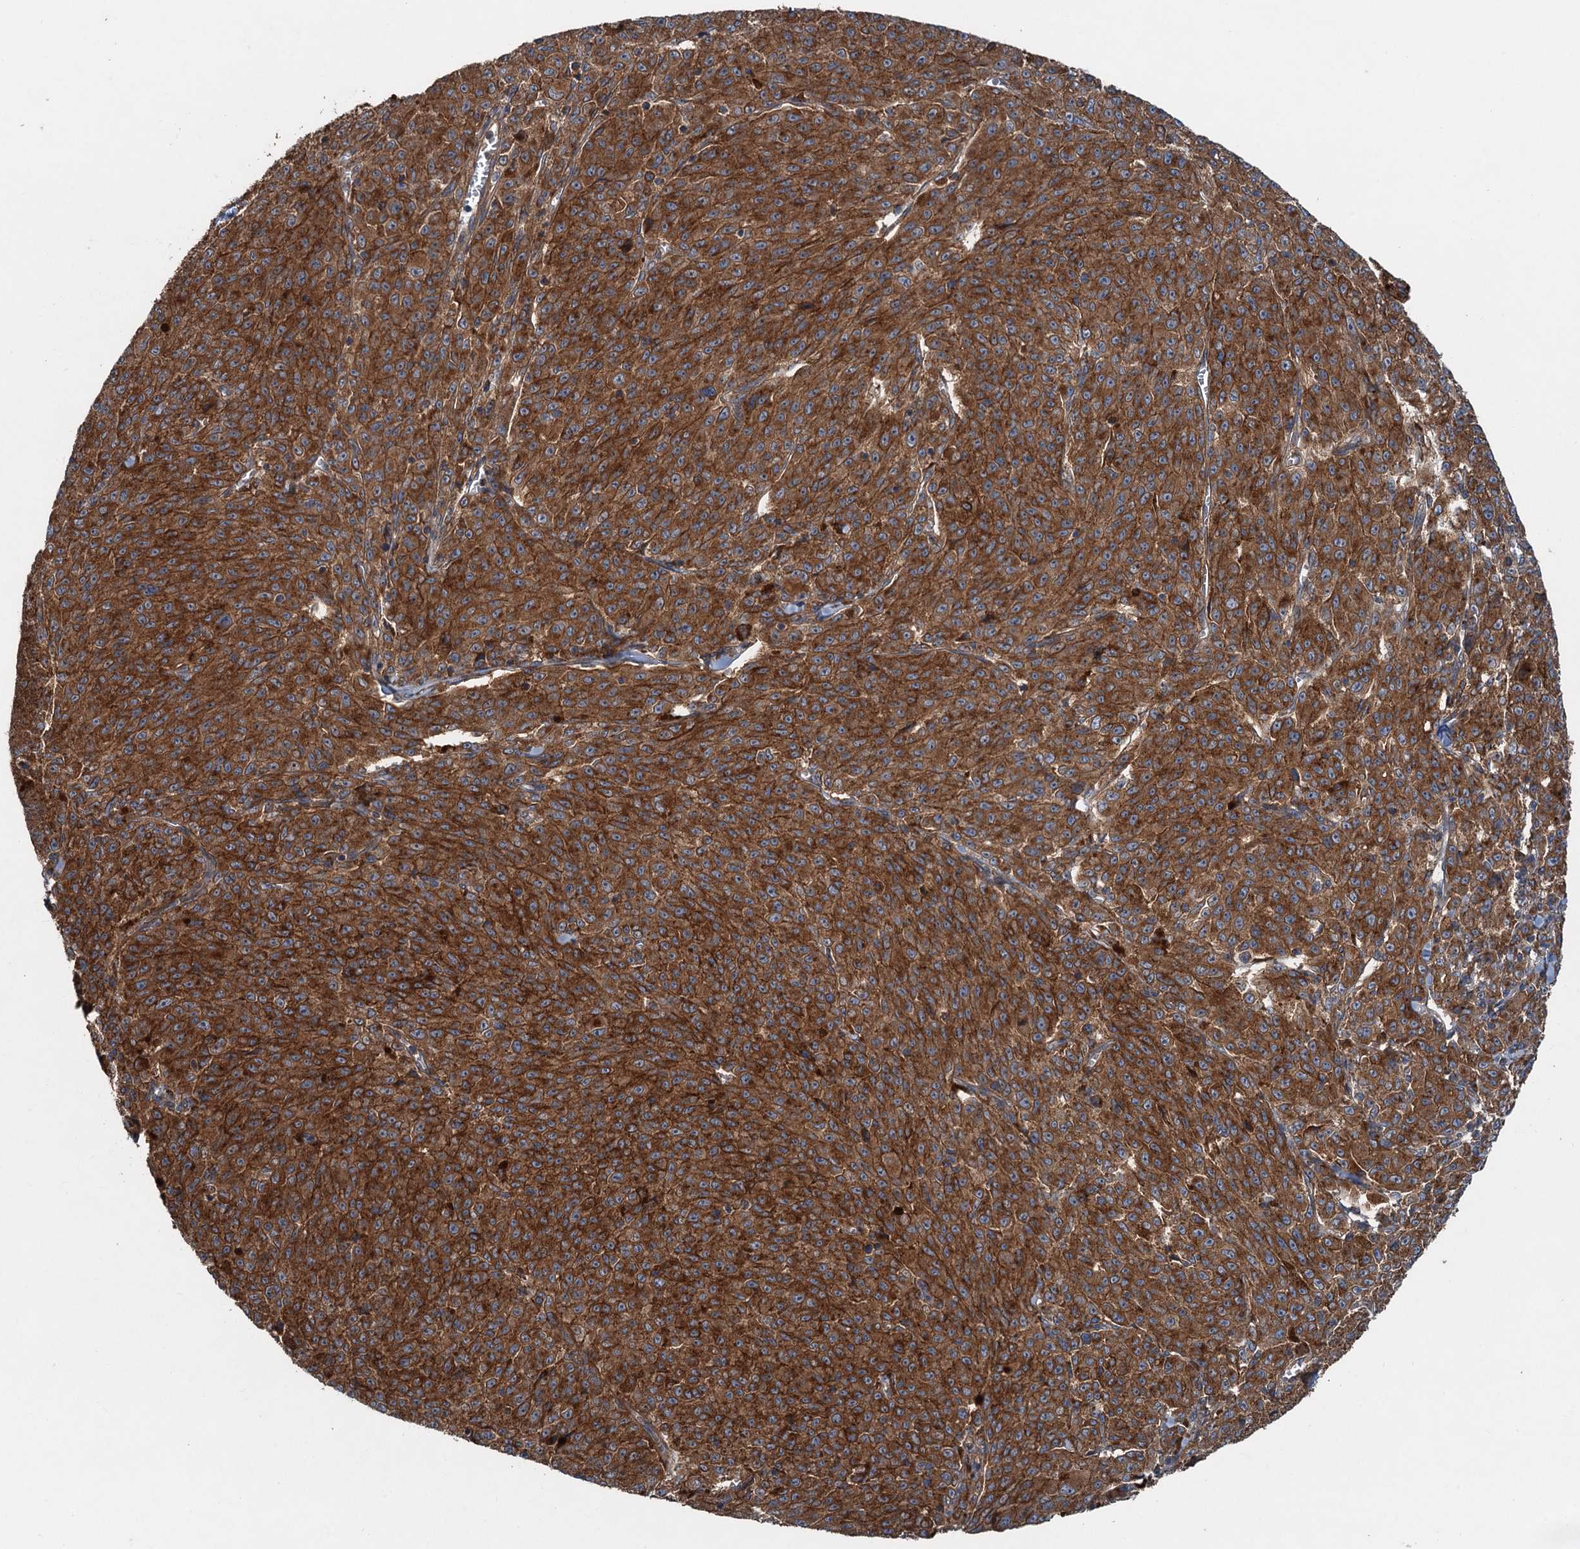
{"staining": {"intensity": "strong", "quantity": ">75%", "location": "cytoplasmic/membranous"}, "tissue": "melanoma", "cell_type": "Tumor cells", "image_type": "cancer", "snomed": [{"axis": "morphology", "description": "Malignant melanoma, NOS"}, {"axis": "topography", "description": "Skin"}], "caption": "Immunohistochemistry (DAB) staining of human malignant melanoma shows strong cytoplasmic/membranous protein staining in about >75% of tumor cells.", "gene": "COG3", "patient": {"sex": "female", "age": 52}}